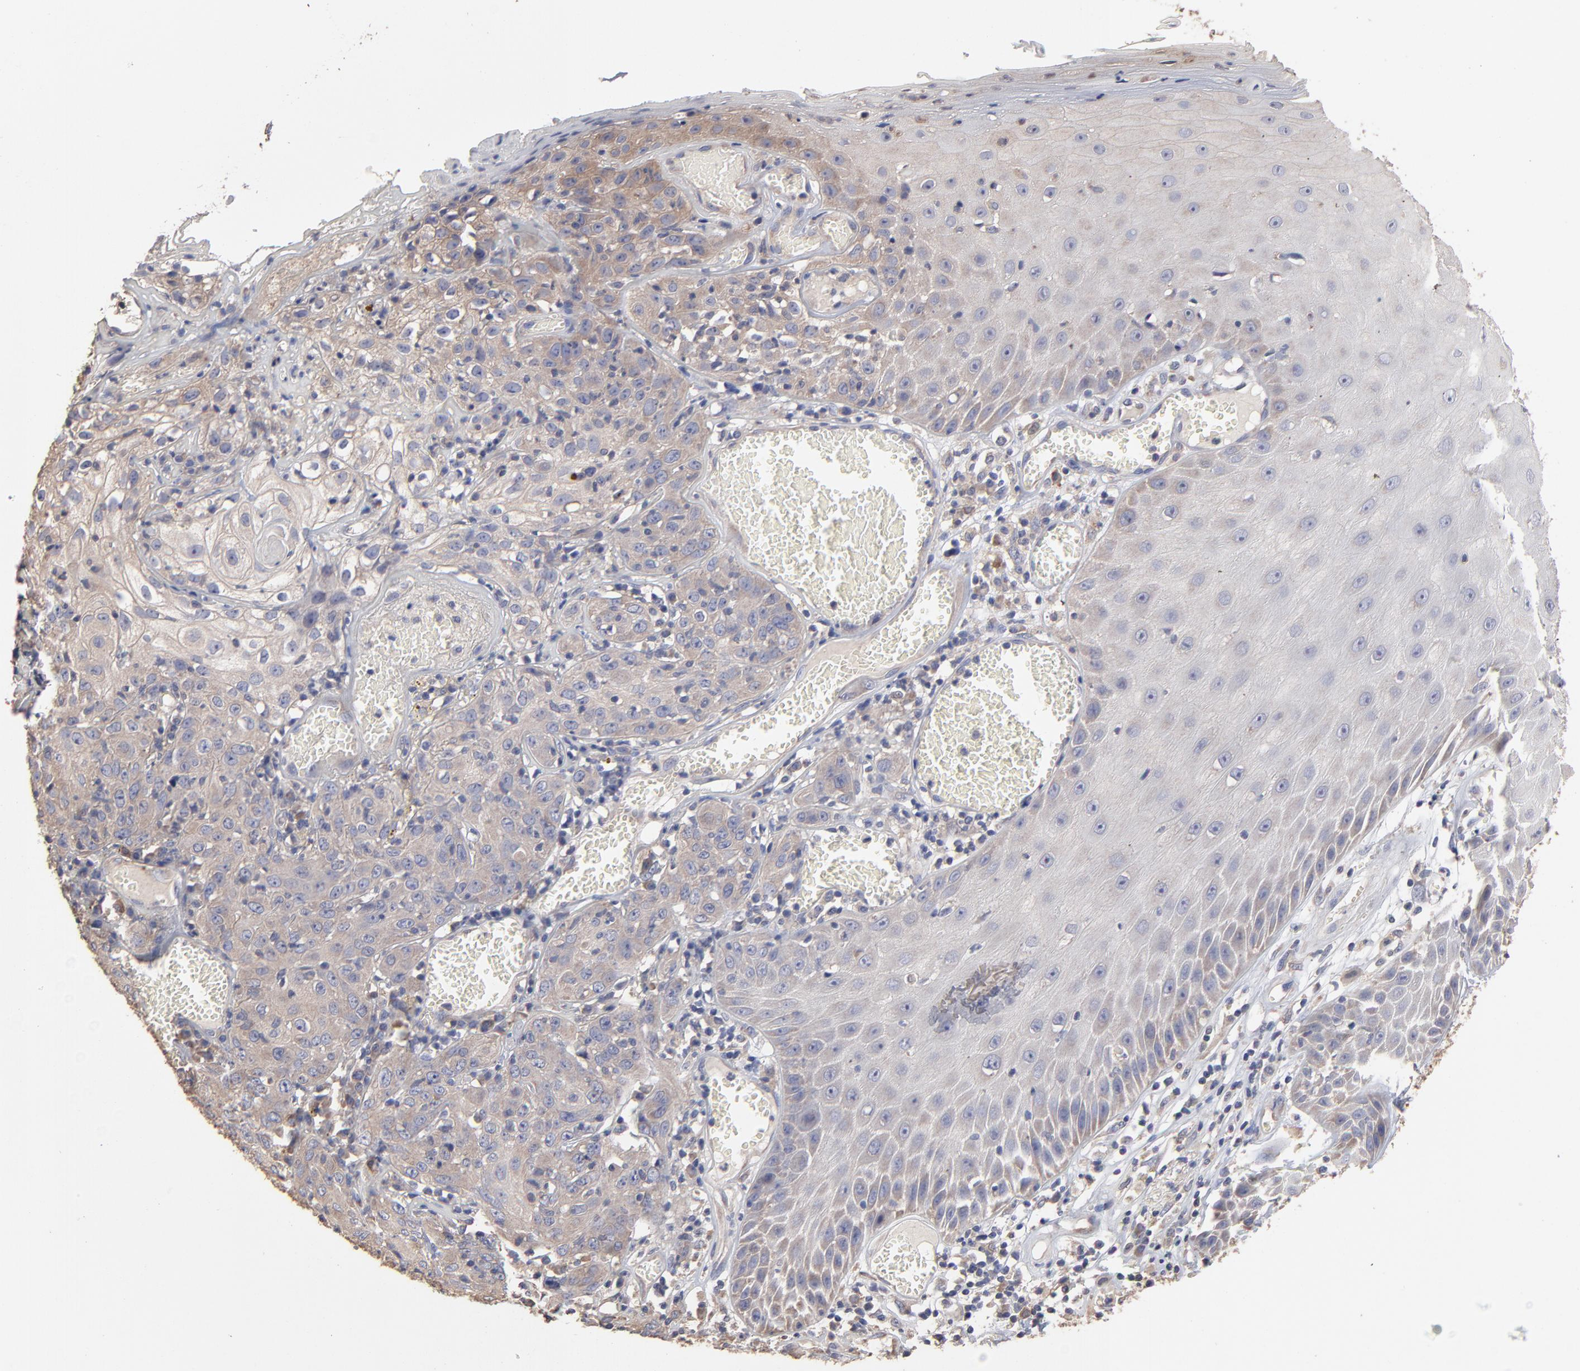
{"staining": {"intensity": "moderate", "quantity": ">75%", "location": "cytoplasmic/membranous"}, "tissue": "skin cancer", "cell_type": "Tumor cells", "image_type": "cancer", "snomed": [{"axis": "morphology", "description": "Squamous cell carcinoma, NOS"}, {"axis": "topography", "description": "Skin"}], "caption": "Brown immunohistochemical staining in squamous cell carcinoma (skin) reveals moderate cytoplasmic/membranous staining in about >75% of tumor cells. (DAB = brown stain, brightfield microscopy at high magnification).", "gene": "TANGO2", "patient": {"sex": "male", "age": 65}}